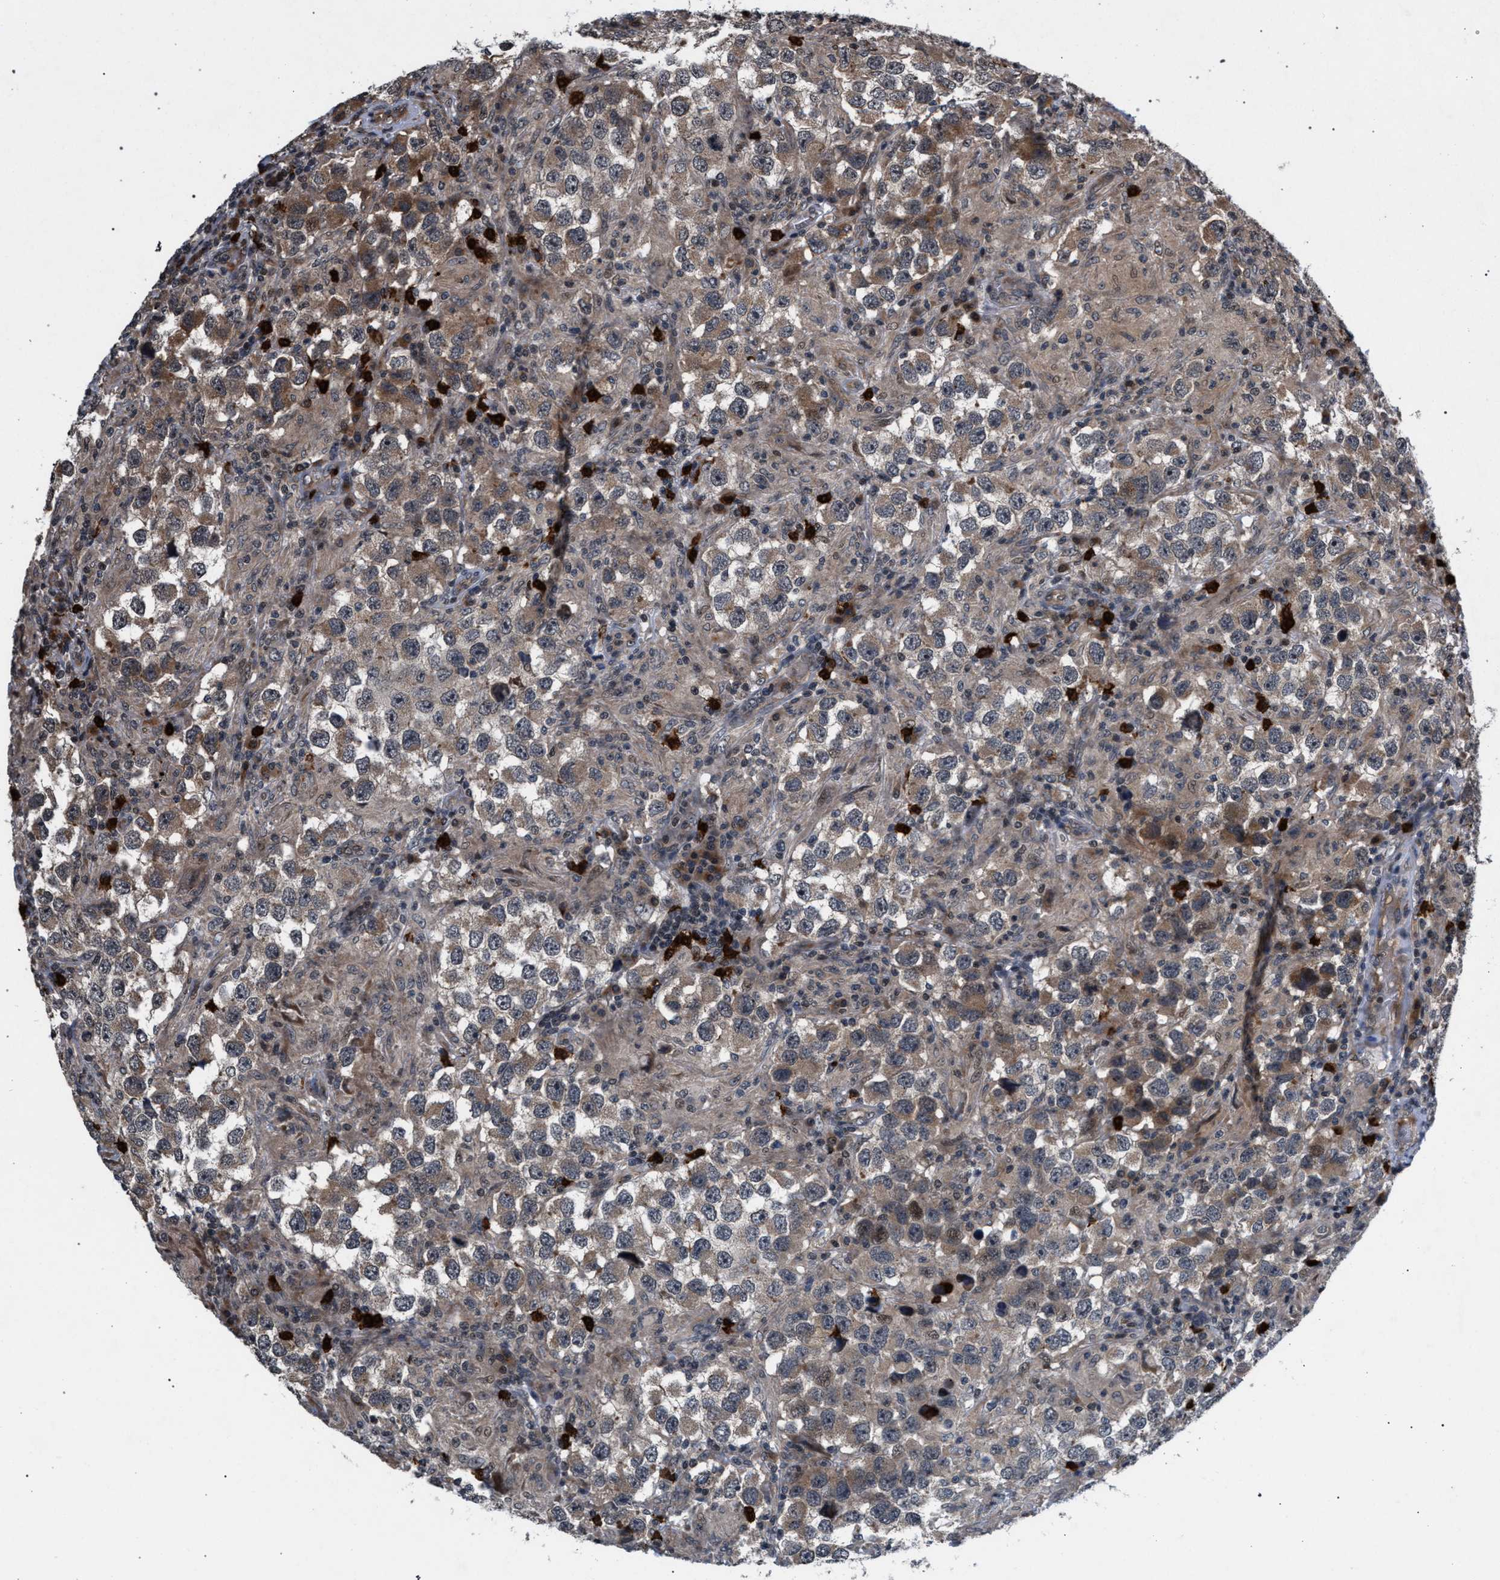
{"staining": {"intensity": "weak", "quantity": "25%-75%", "location": "cytoplasmic/membranous"}, "tissue": "testis cancer", "cell_type": "Tumor cells", "image_type": "cancer", "snomed": [{"axis": "morphology", "description": "Carcinoma, Embryonal, NOS"}, {"axis": "topography", "description": "Testis"}], "caption": "Protein staining by immunohistochemistry demonstrates weak cytoplasmic/membranous staining in approximately 25%-75% of tumor cells in testis cancer.", "gene": "IRAK4", "patient": {"sex": "male", "age": 21}}